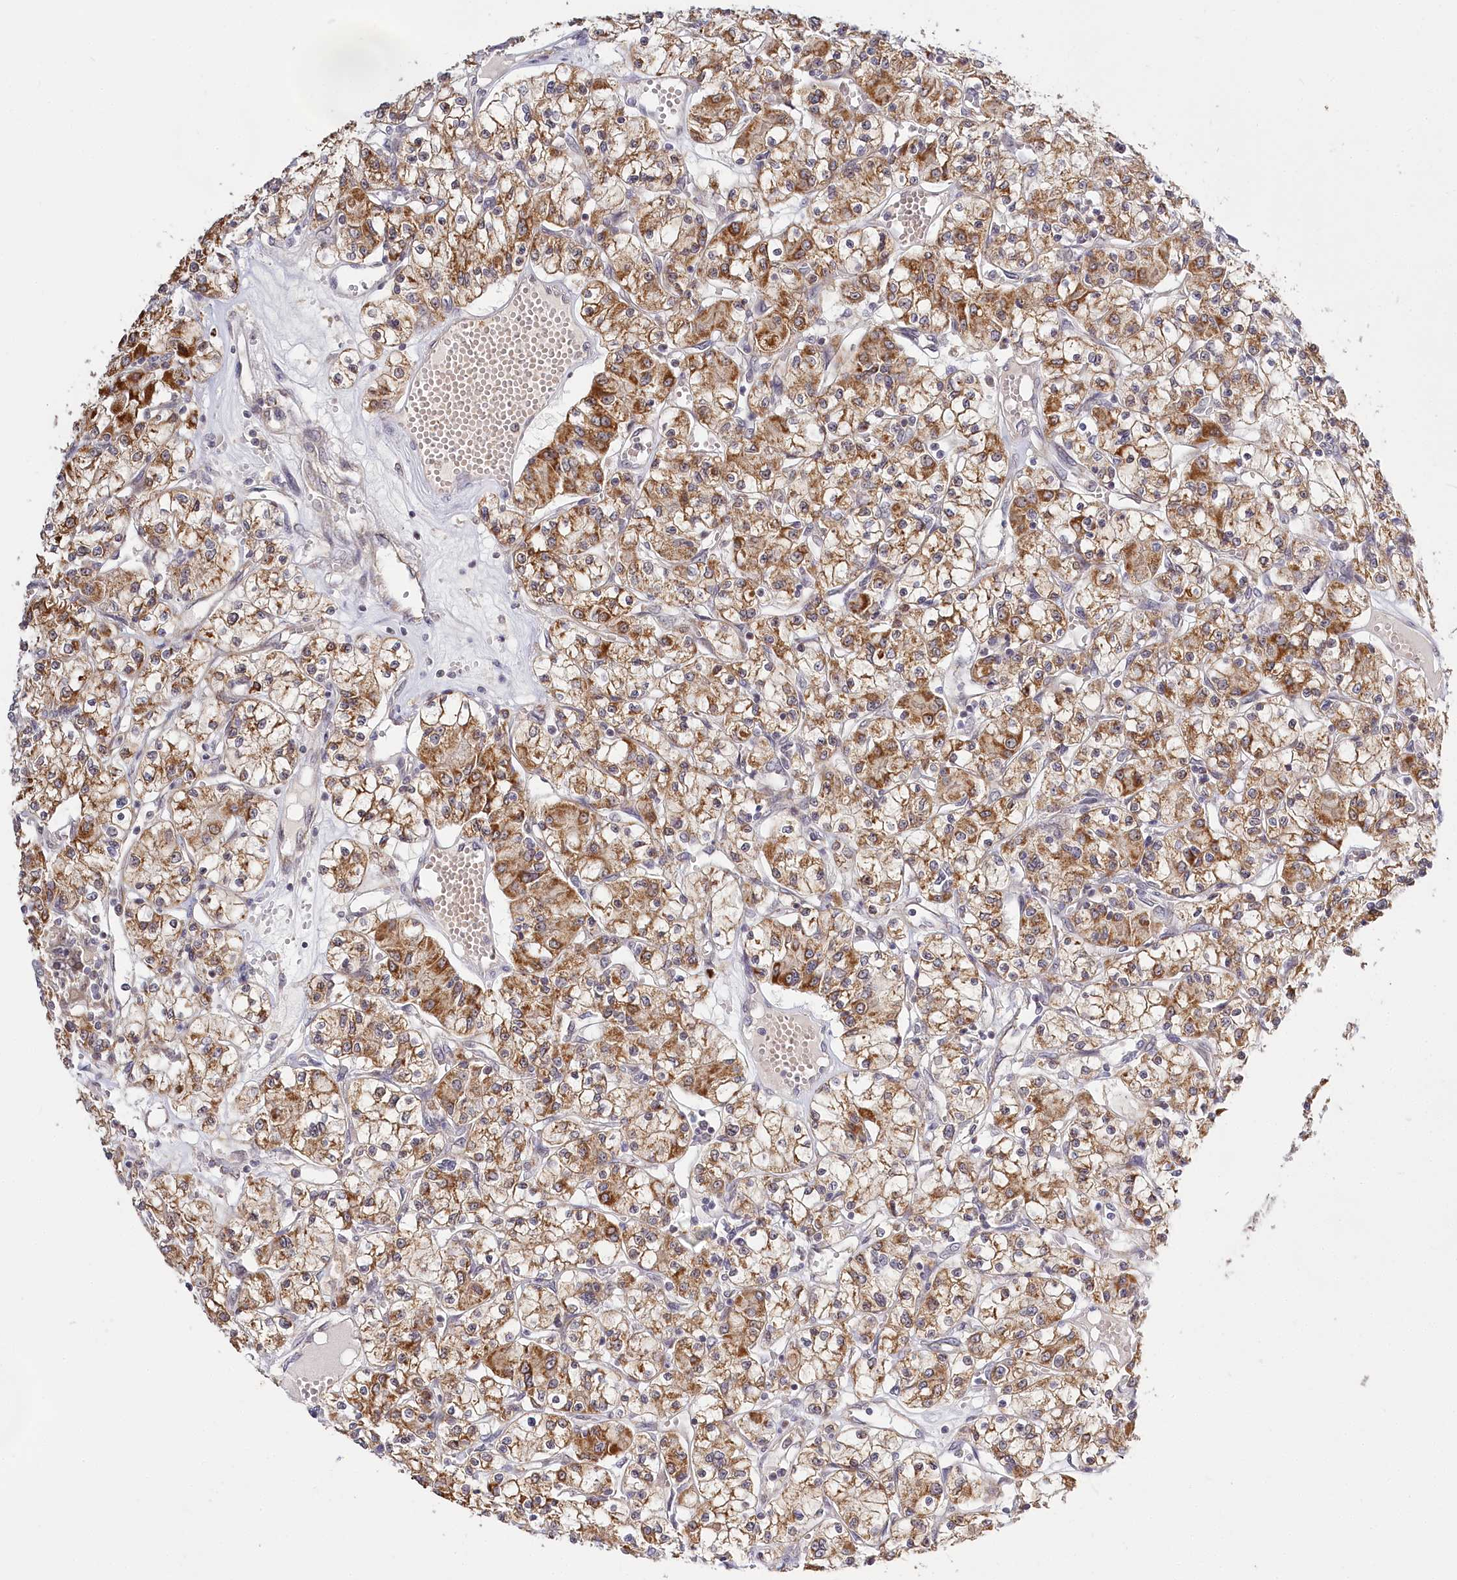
{"staining": {"intensity": "moderate", "quantity": ">75%", "location": "cytoplasmic/membranous"}, "tissue": "renal cancer", "cell_type": "Tumor cells", "image_type": "cancer", "snomed": [{"axis": "morphology", "description": "Adenocarcinoma, NOS"}, {"axis": "topography", "description": "Kidney"}], "caption": "This histopathology image demonstrates renal adenocarcinoma stained with IHC to label a protein in brown. The cytoplasmic/membranous of tumor cells show moderate positivity for the protein. Nuclei are counter-stained blue.", "gene": "RTN4IP1", "patient": {"sex": "female", "age": 59}}